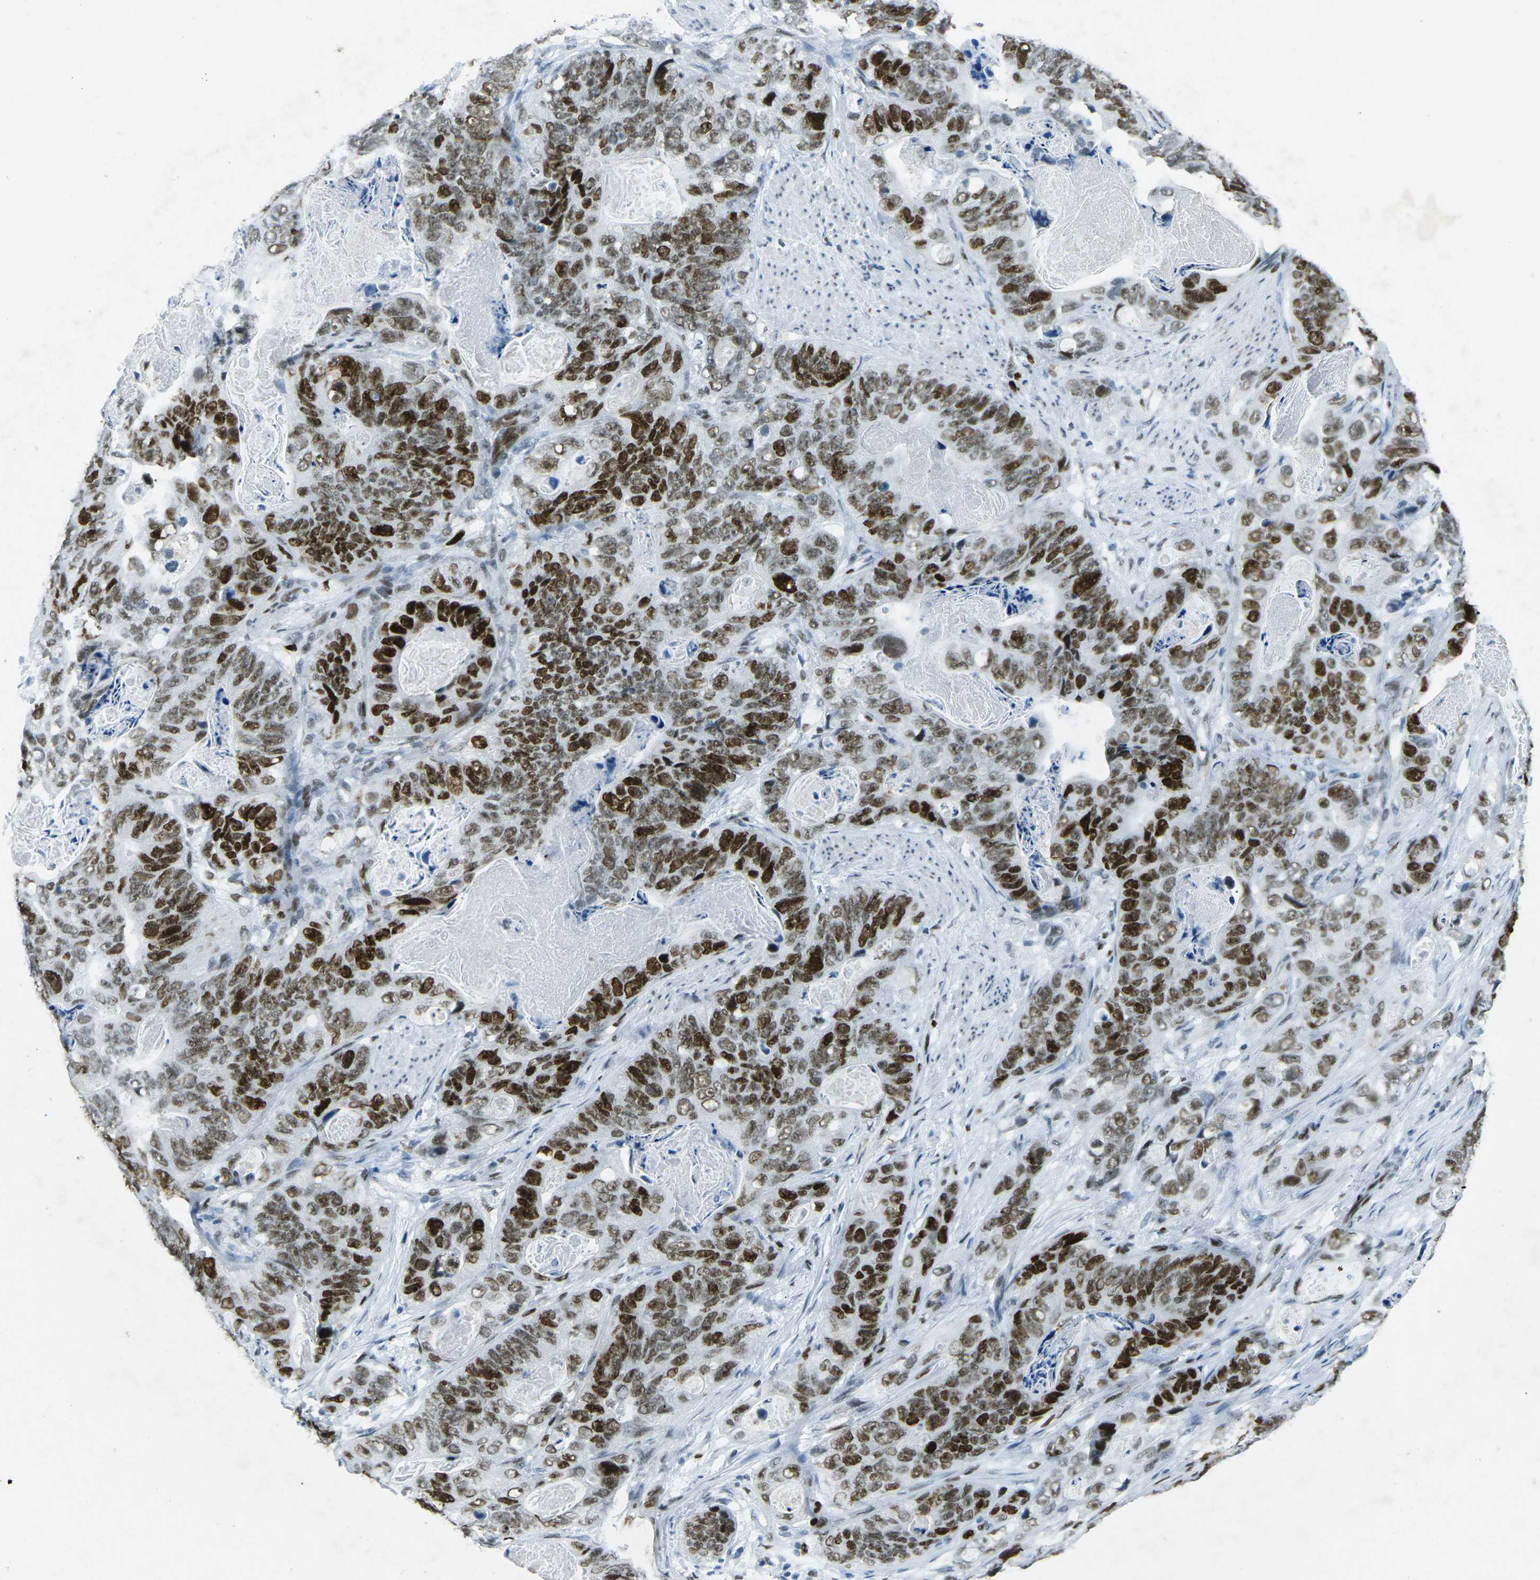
{"staining": {"intensity": "strong", "quantity": ">75%", "location": "nuclear"}, "tissue": "stomach cancer", "cell_type": "Tumor cells", "image_type": "cancer", "snomed": [{"axis": "morphology", "description": "Adenocarcinoma, NOS"}, {"axis": "topography", "description": "Stomach"}], "caption": "Immunohistochemistry (IHC) (DAB) staining of stomach cancer displays strong nuclear protein expression in approximately >75% of tumor cells. Ihc stains the protein of interest in brown and the nuclei are stained blue.", "gene": "RB1", "patient": {"sex": "female", "age": 89}}